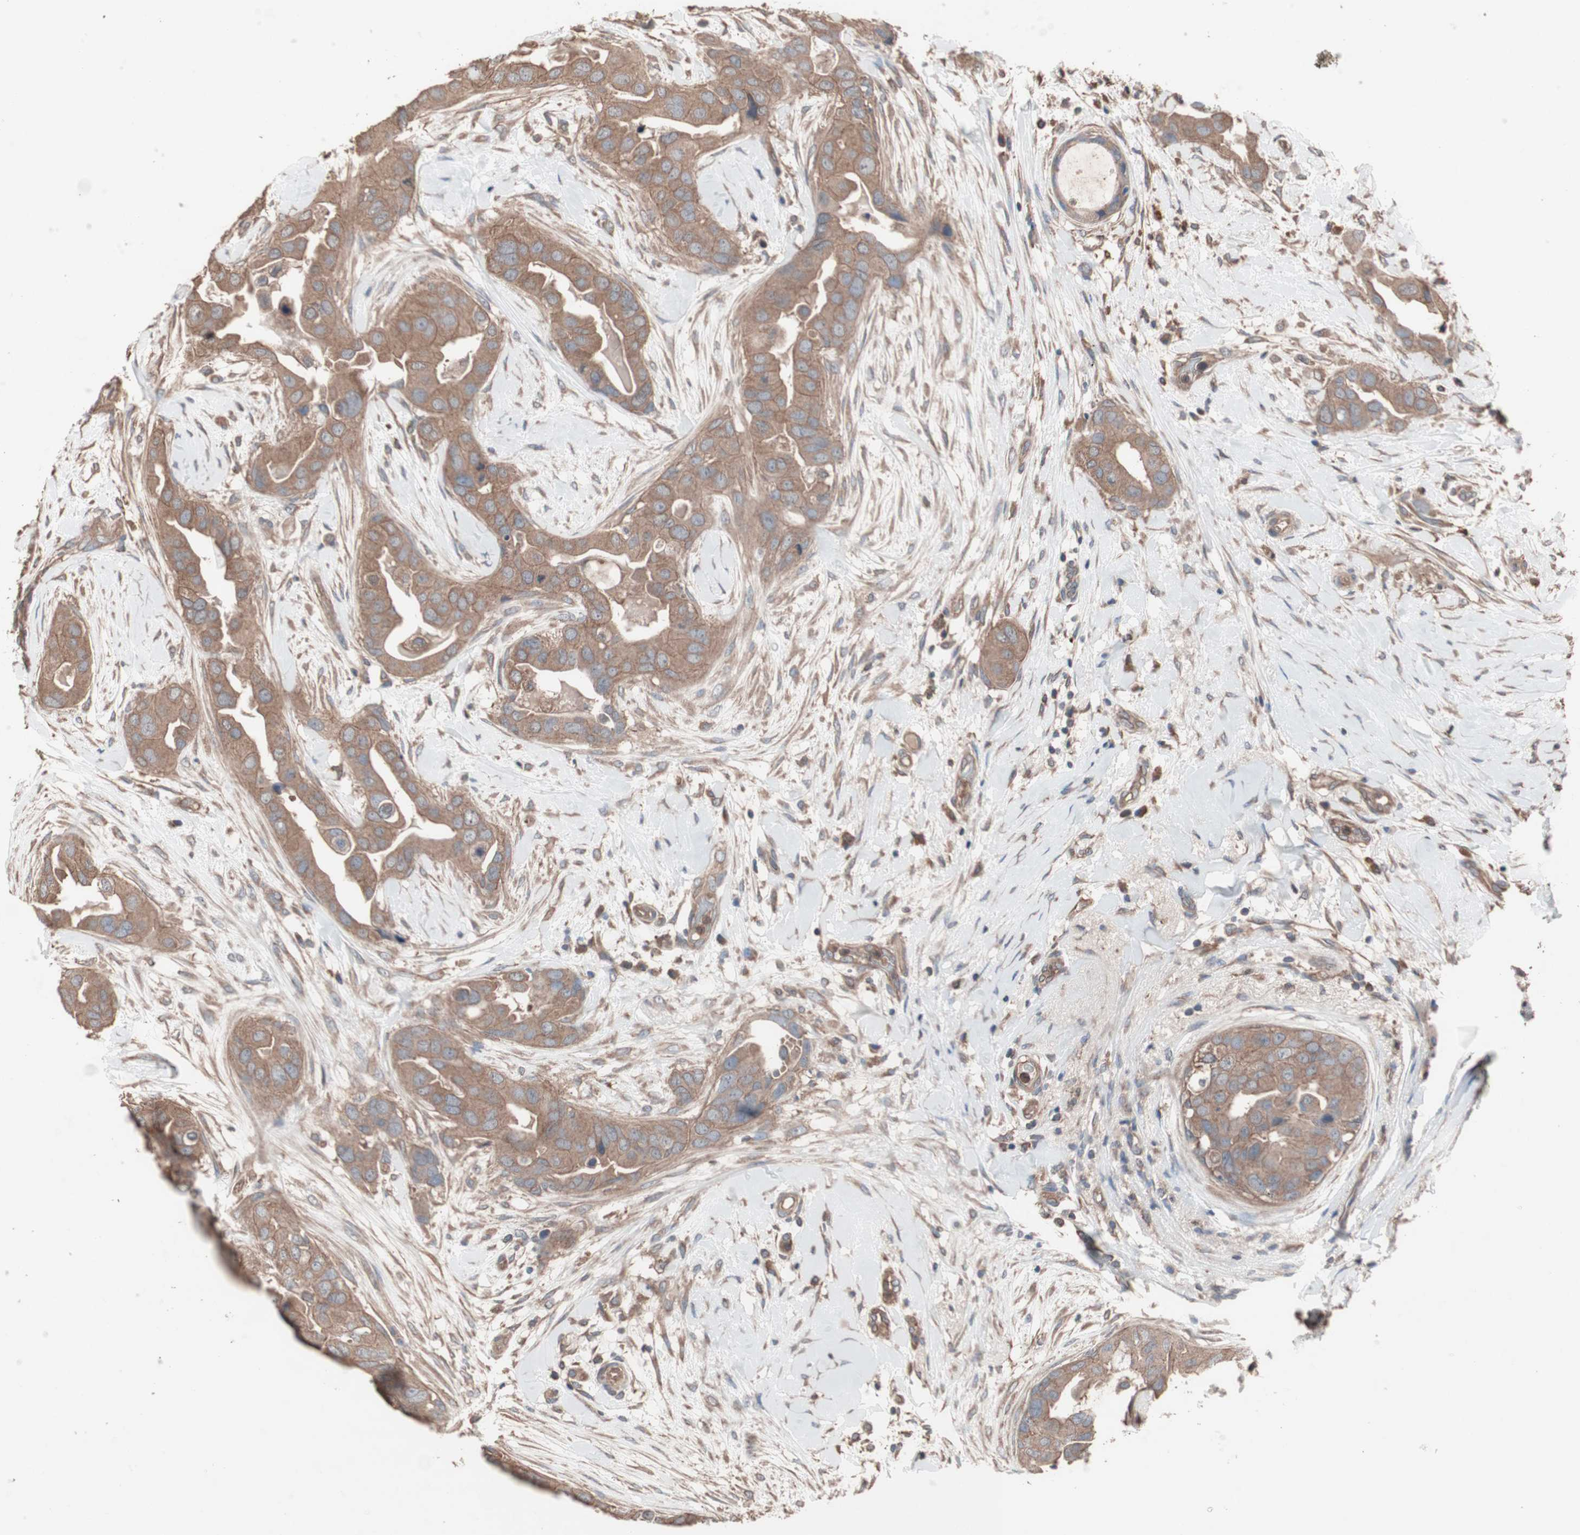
{"staining": {"intensity": "moderate", "quantity": ">75%", "location": "cytoplasmic/membranous"}, "tissue": "breast cancer", "cell_type": "Tumor cells", "image_type": "cancer", "snomed": [{"axis": "morphology", "description": "Duct carcinoma"}, {"axis": "topography", "description": "Breast"}], "caption": "Invasive ductal carcinoma (breast) was stained to show a protein in brown. There is medium levels of moderate cytoplasmic/membranous staining in about >75% of tumor cells.", "gene": "ATG7", "patient": {"sex": "female", "age": 40}}